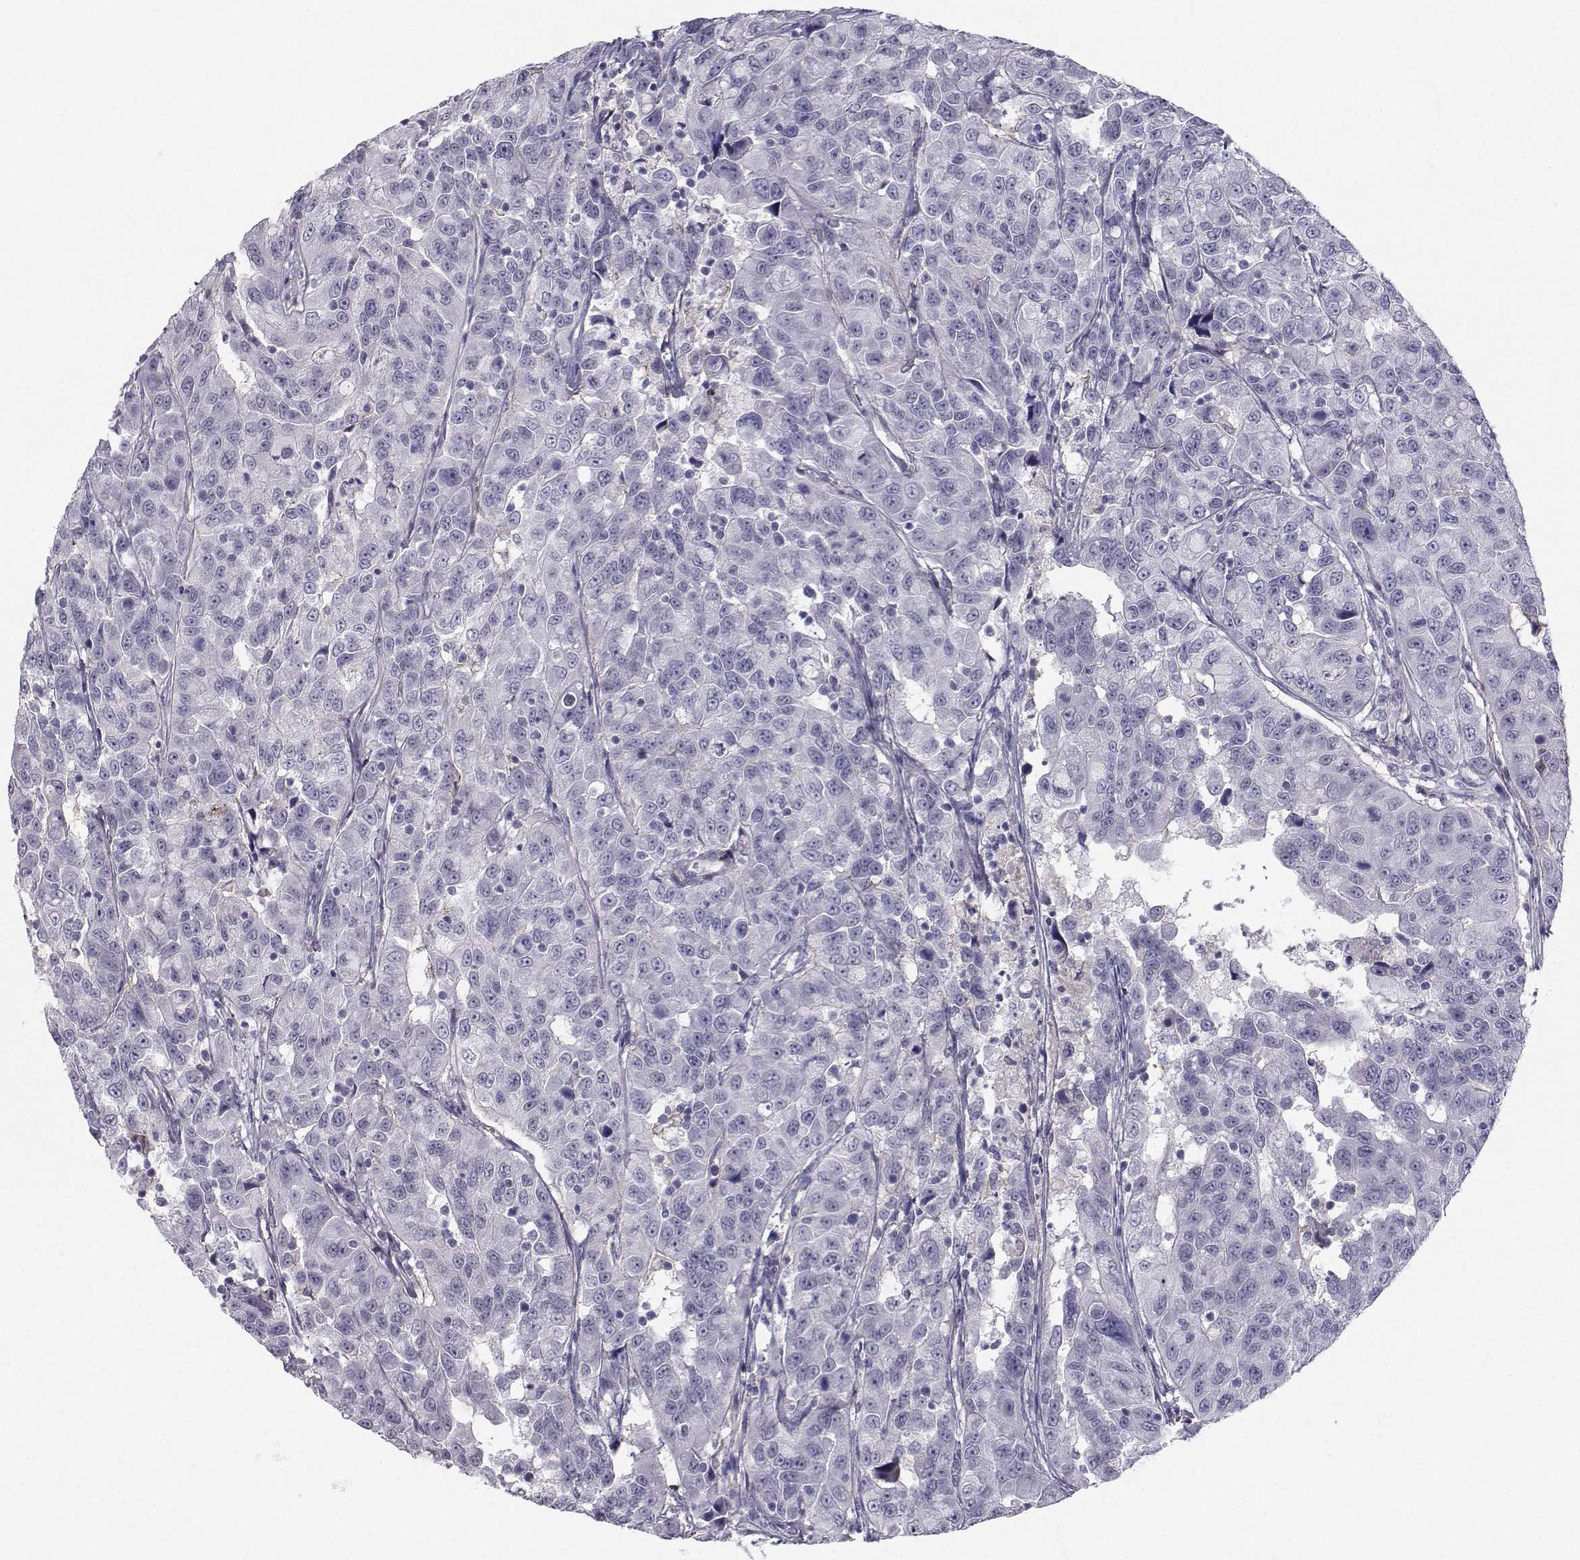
{"staining": {"intensity": "negative", "quantity": "none", "location": "none"}, "tissue": "urothelial cancer", "cell_type": "Tumor cells", "image_type": "cancer", "snomed": [{"axis": "morphology", "description": "Urothelial carcinoma, NOS"}, {"axis": "morphology", "description": "Urothelial carcinoma, High grade"}, {"axis": "topography", "description": "Urinary bladder"}], "caption": "An immunohistochemistry (IHC) image of transitional cell carcinoma is shown. There is no staining in tumor cells of transitional cell carcinoma.", "gene": "SPDYE4", "patient": {"sex": "female", "age": 73}}